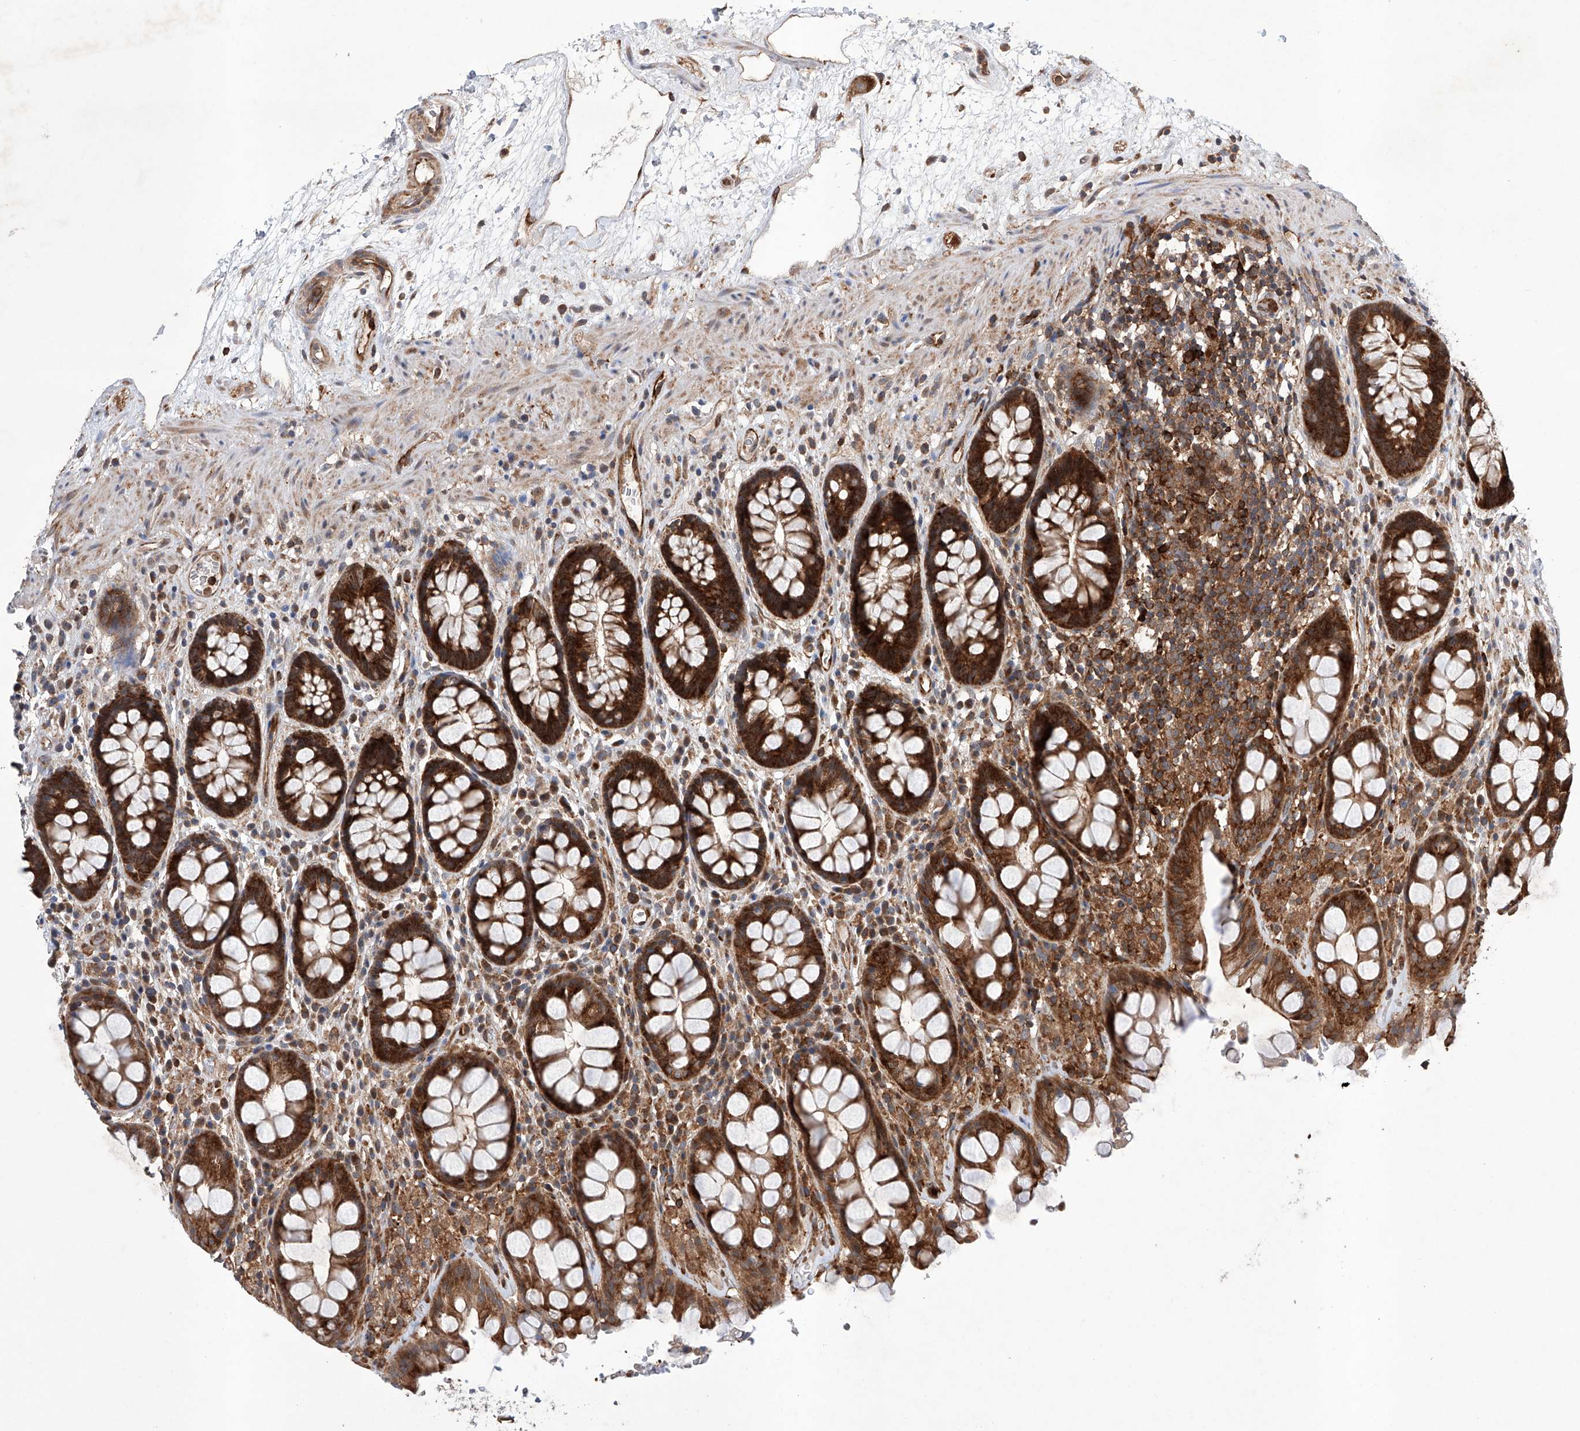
{"staining": {"intensity": "strong", "quantity": ">75%", "location": "cytoplasmic/membranous"}, "tissue": "rectum", "cell_type": "Glandular cells", "image_type": "normal", "snomed": [{"axis": "morphology", "description": "Normal tissue, NOS"}, {"axis": "topography", "description": "Rectum"}], "caption": "Strong cytoplasmic/membranous protein positivity is seen in about >75% of glandular cells in rectum. The staining was performed using DAB (3,3'-diaminobenzidine) to visualize the protein expression in brown, while the nuclei were stained in blue with hematoxylin (Magnification: 20x).", "gene": "TIMM23", "patient": {"sex": "male", "age": 64}}